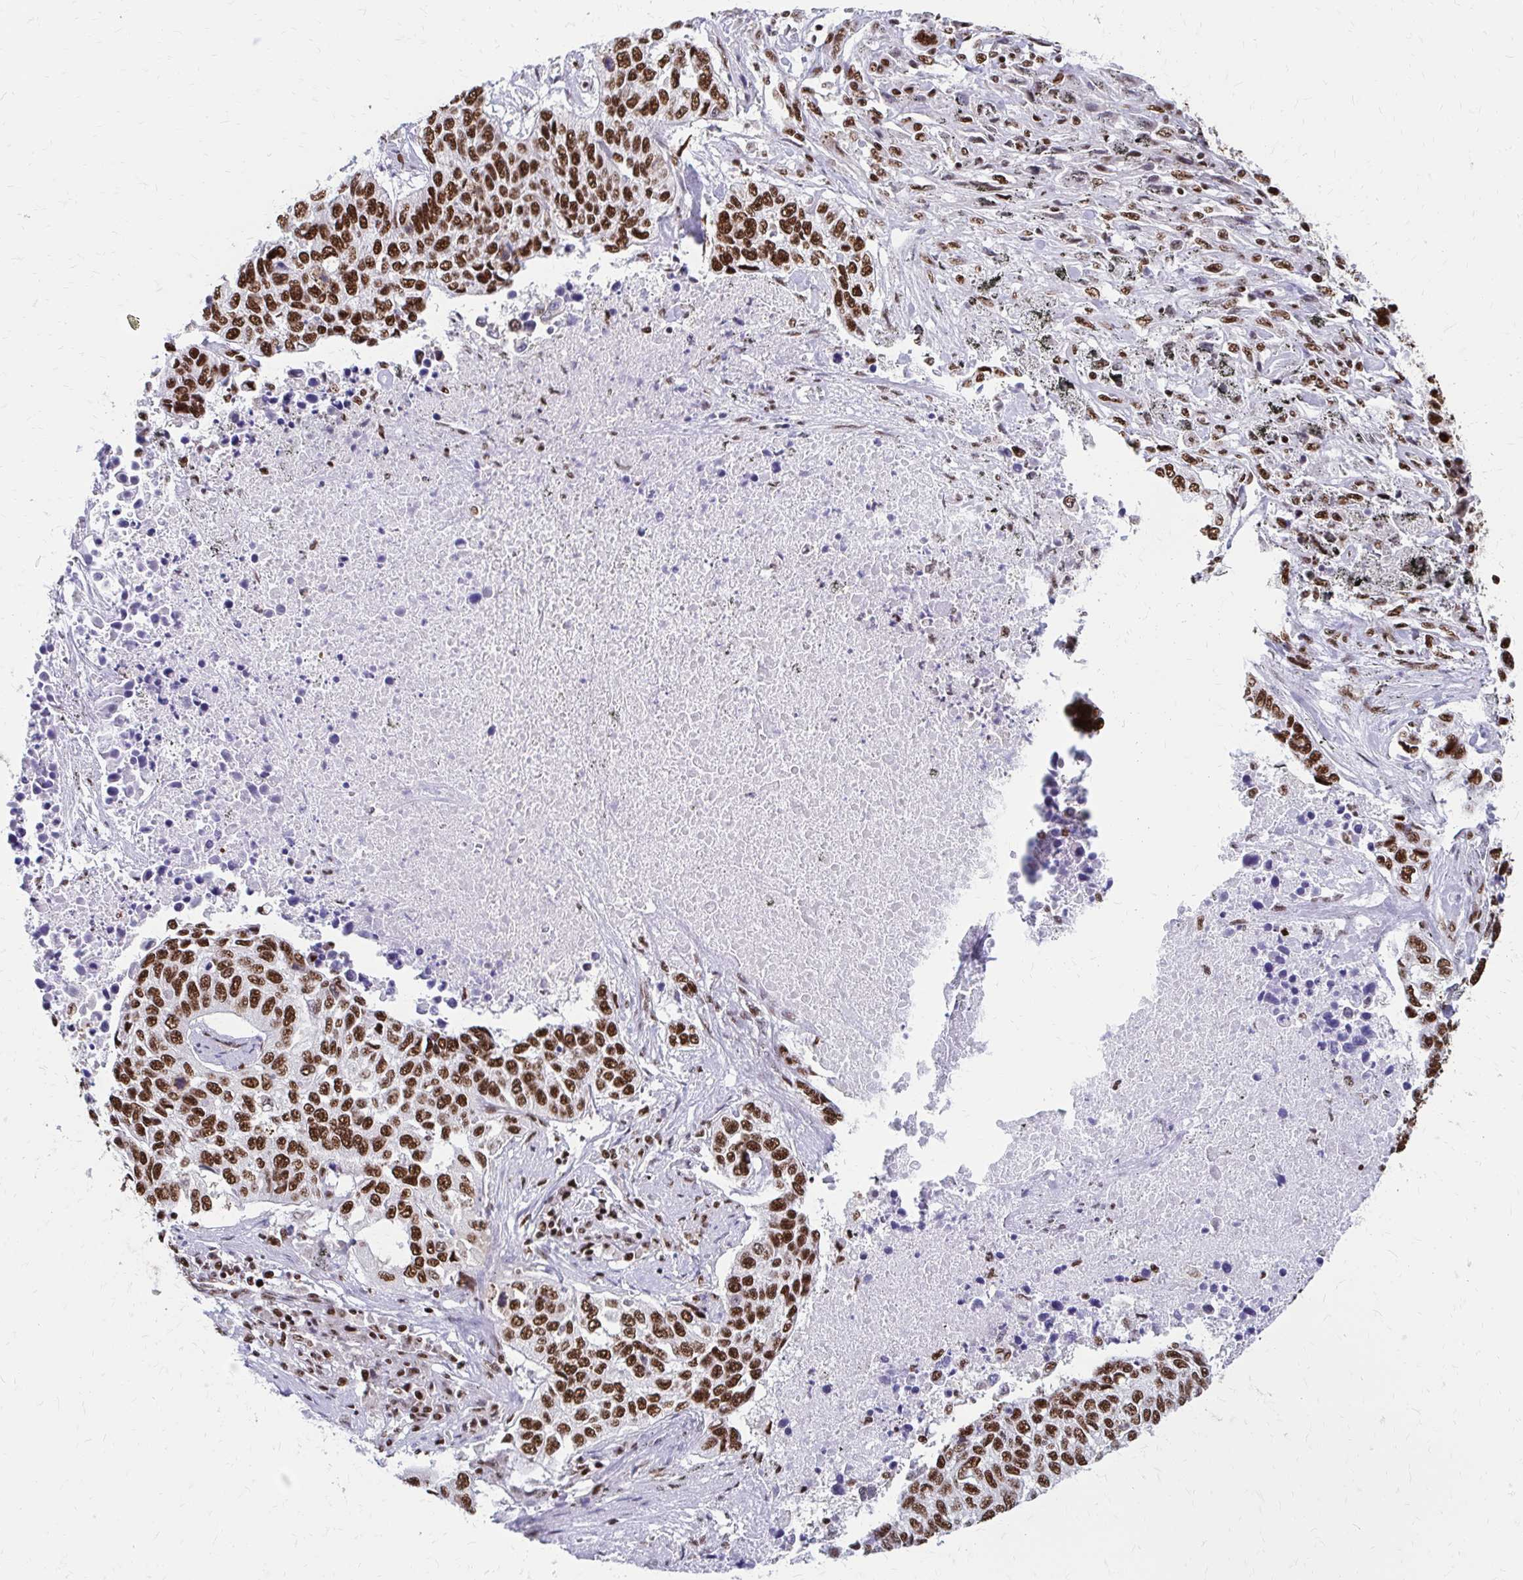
{"staining": {"intensity": "strong", "quantity": "25%-75%", "location": "nuclear"}, "tissue": "lung cancer", "cell_type": "Tumor cells", "image_type": "cancer", "snomed": [{"axis": "morphology", "description": "Squamous cell carcinoma, NOS"}, {"axis": "topography", "description": "Lung"}], "caption": "Human lung cancer stained with a protein marker shows strong staining in tumor cells.", "gene": "CNKSR3", "patient": {"sex": "male", "age": 62}}